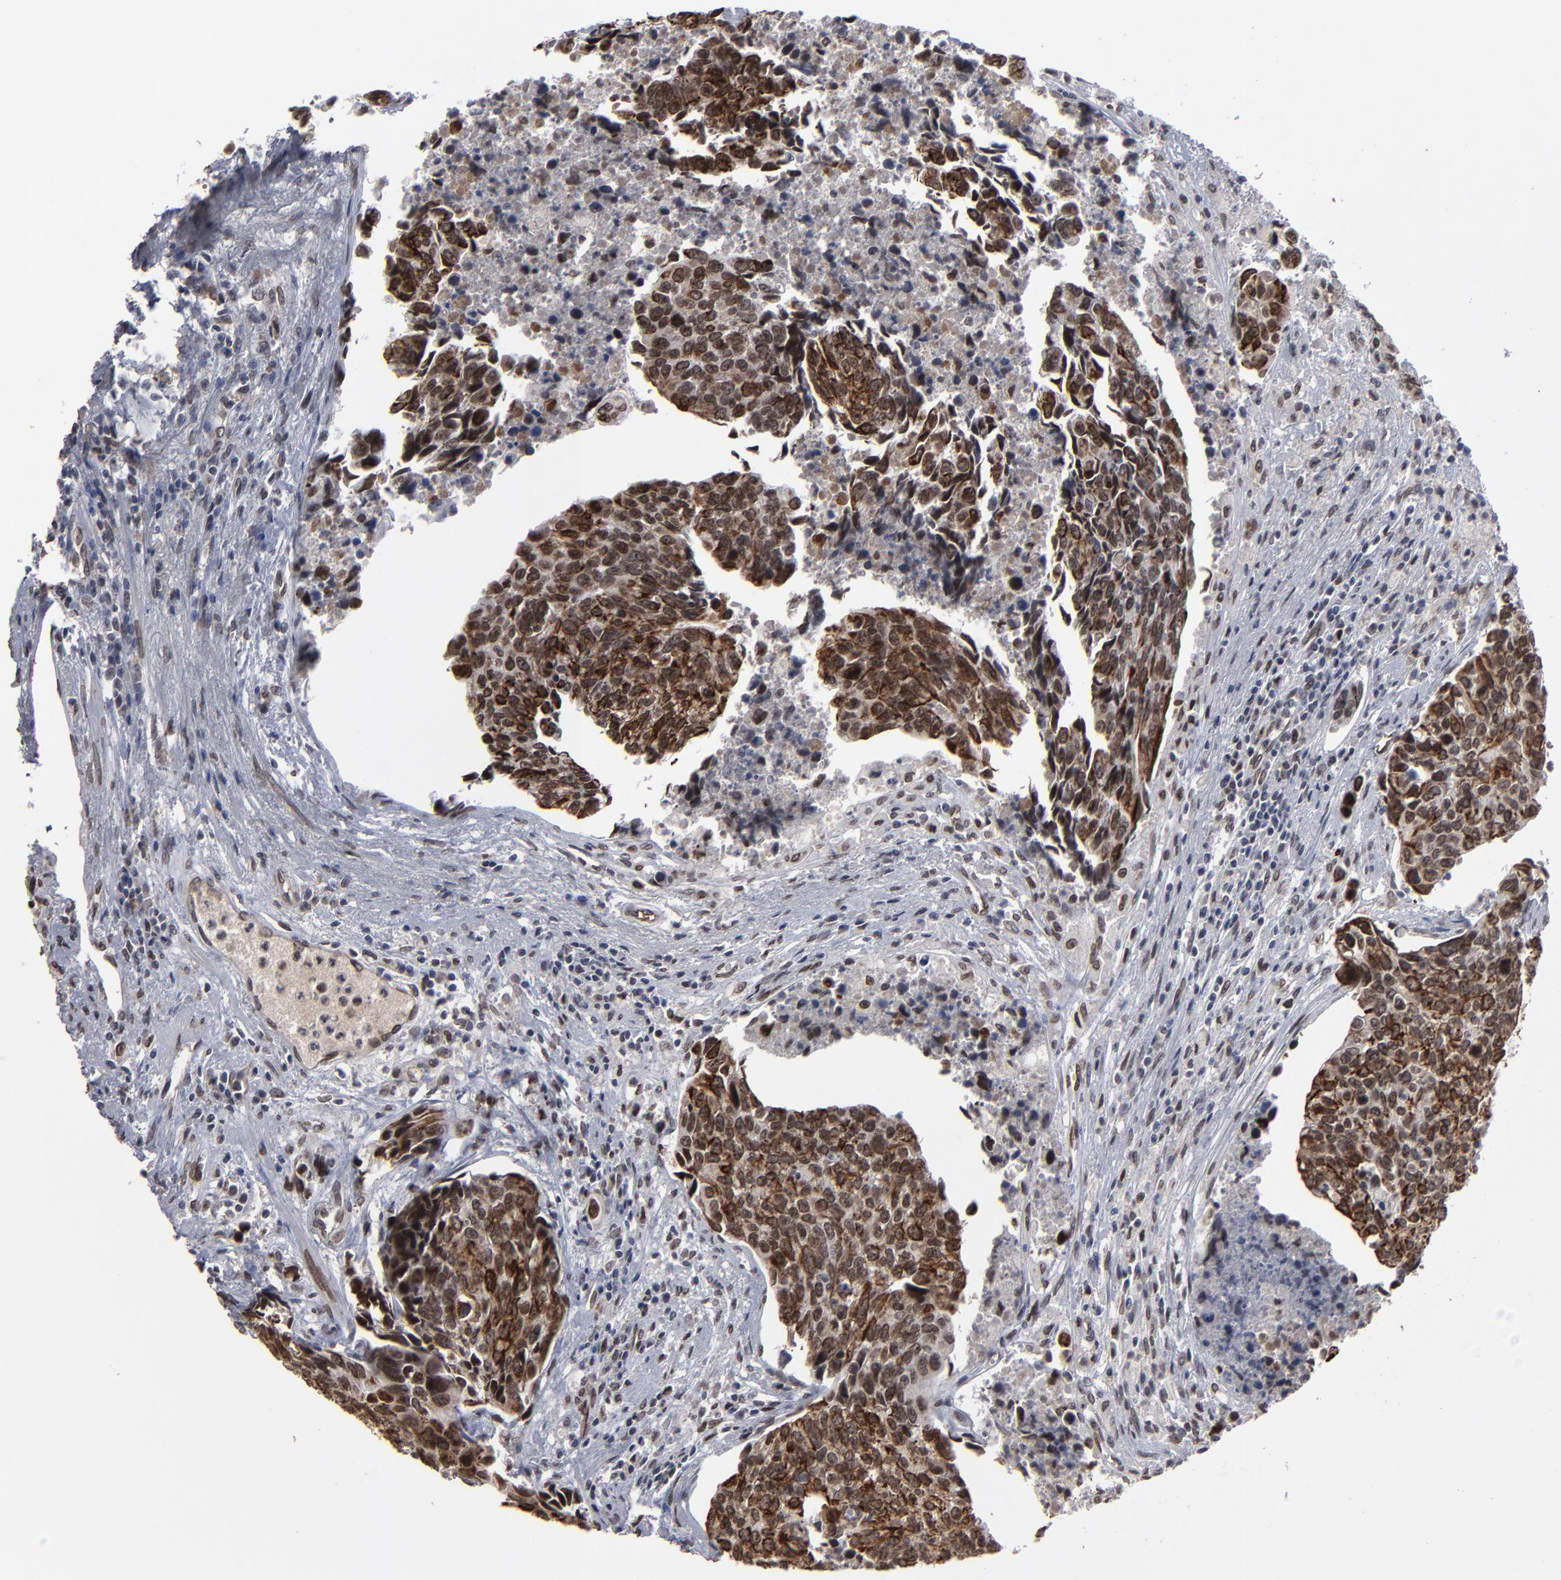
{"staining": {"intensity": "strong", "quantity": ">75%", "location": "cytoplasmic/membranous,nuclear"}, "tissue": "urothelial cancer", "cell_type": "Tumor cells", "image_type": "cancer", "snomed": [{"axis": "morphology", "description": "Urothelial carcinoma, High grade"}, {"axis": "topography", "description": "Urinary bladder"}], "caption": "A high amount of strong cytoplasmic/membranous and nuclear positivity is appreciated in about >75% of tumor cells in urothelial cancer tissue.", "gene": "BAZ1A", "patient": {"sex": "male", "age": 81}}